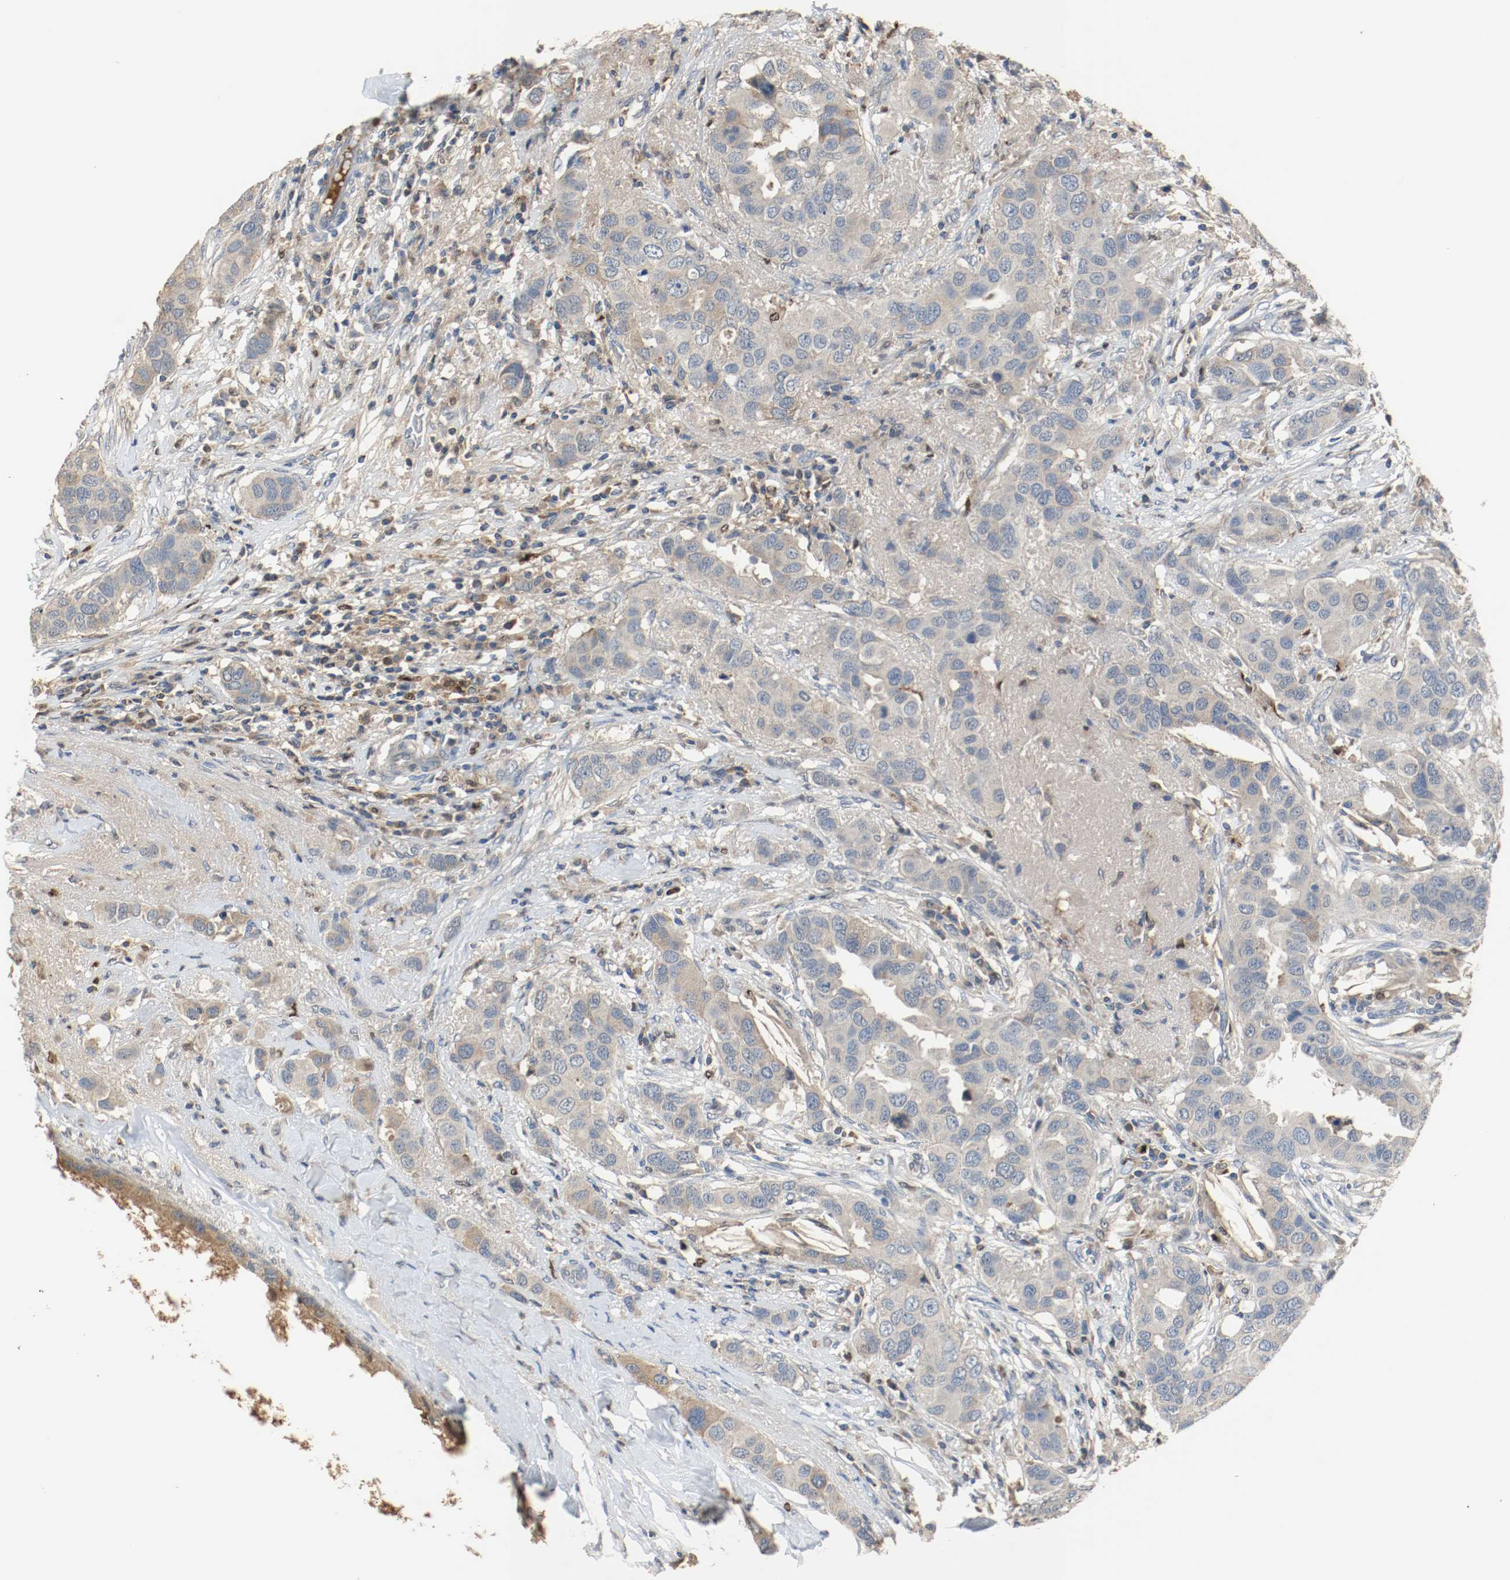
{"staining": {"intensity": "weak", "quantity": "<25%", "location": "cytoplasmic/membranous"}, "tissue": "breast cancer", "cell_type": "Tumor cells", "image_type": "cancer", "snomed": [{"axis": "morphology", "description": "Duct carcinoma"}, {"axis": "topography", "description": "Breast"}], "caption": "High power microscopy histopathology image of an IHC histopathology image of invasive ductal carcinoma (breast), revealing no significant staining in tumor cells. (DAB (3,3'-diaminobenzidine) IHC visualized using brightfield microscopy, high magnification).", "gene": "BLK", "patient": {"sex": "female", "age": 50}}